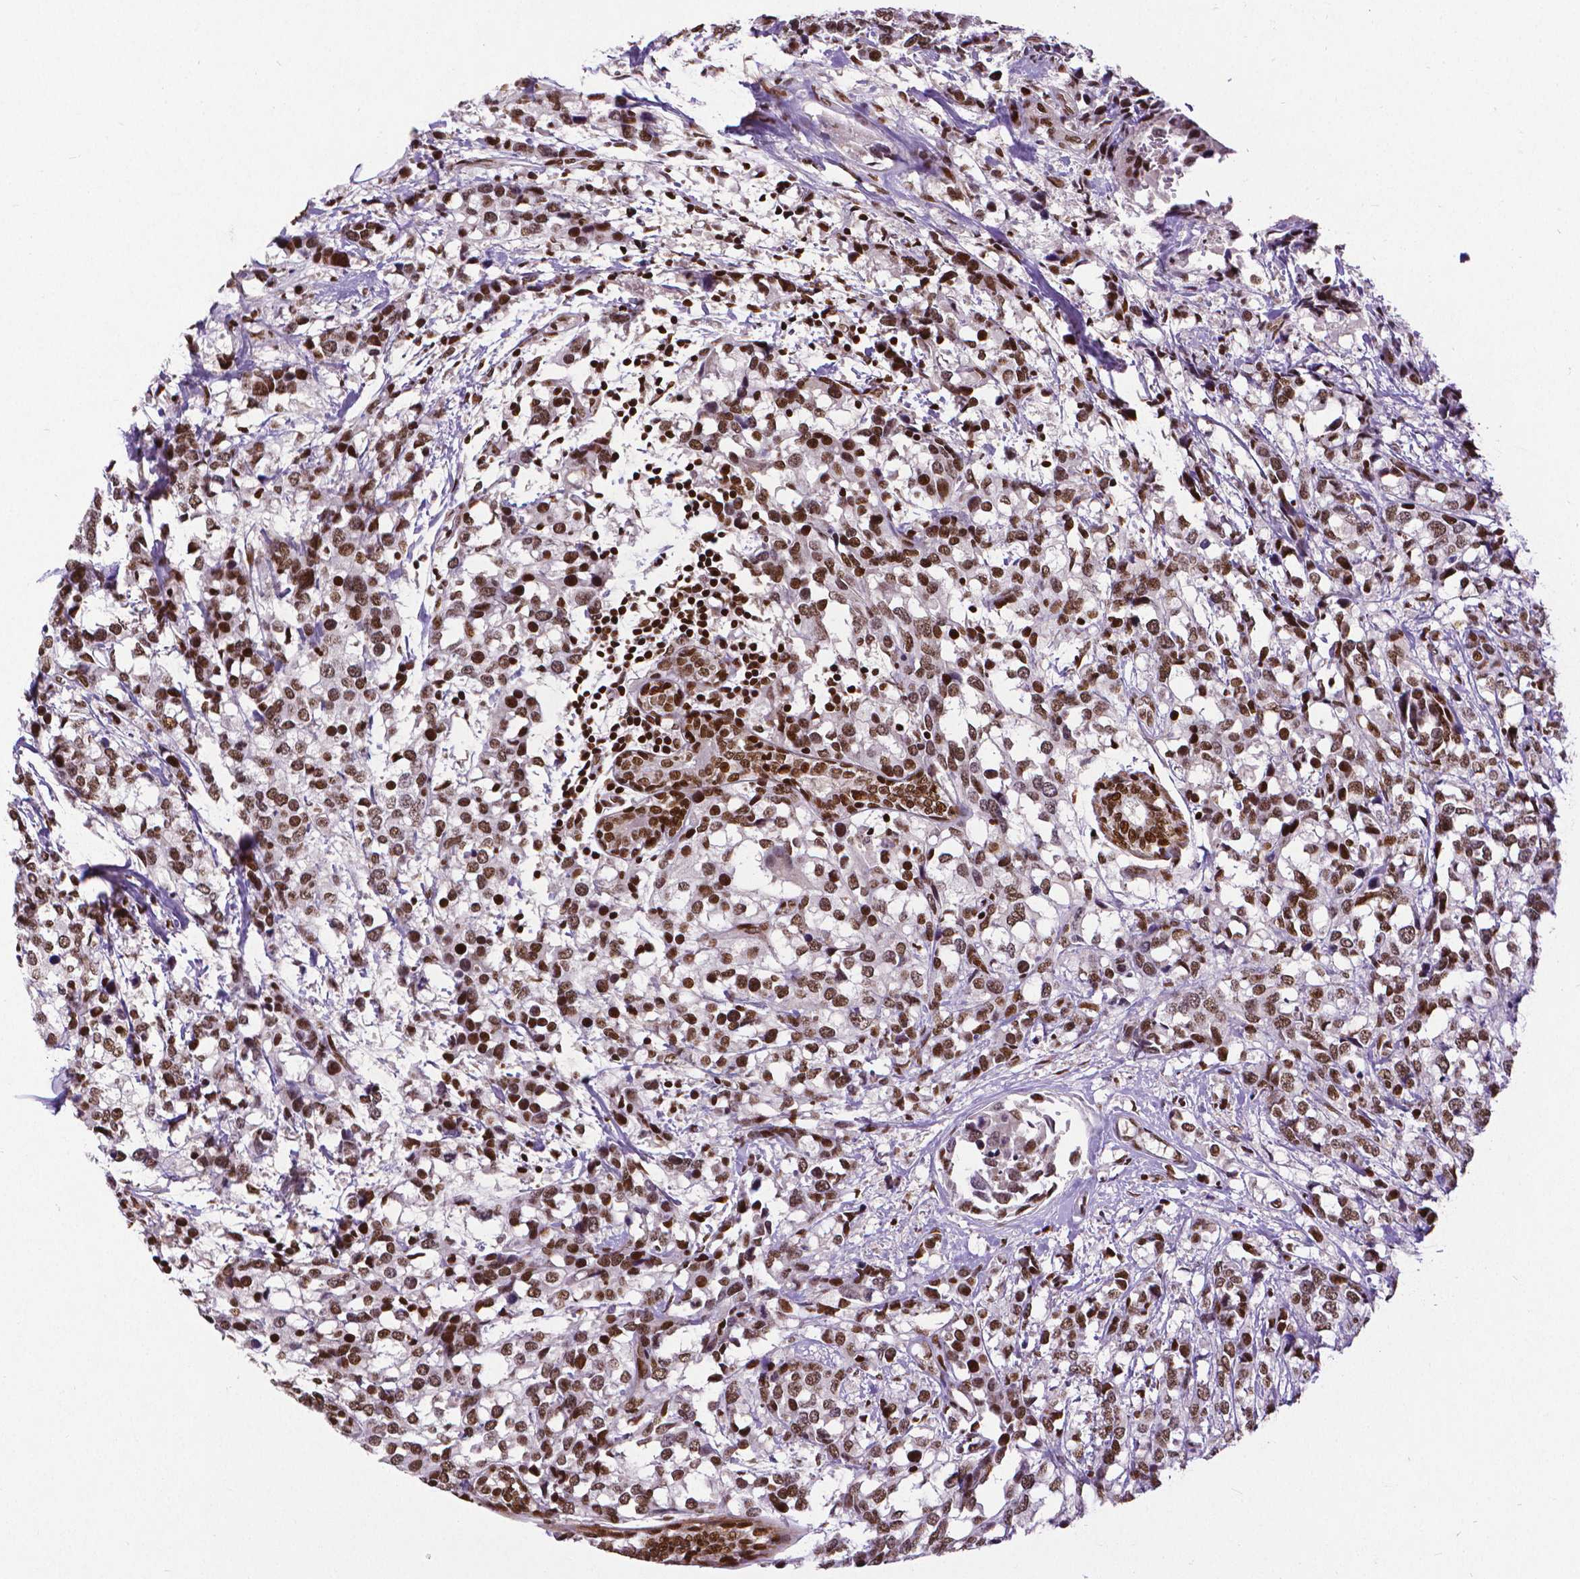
{"staining": {"intensity": "moderate", "quantity": ">75%", "location": "nuclear"}, "tissue": "breast cancer", "cell_type": "Tumor cells", "image_type": "cancer", "snomed": [{"axis": "morphology", "description": "Lobular carcinoma"}, {"axis": "topography", "description": "Breast"}], "caption": "Tumor cells show medium levels of moderate nuclear positivity in approximately >75% of cells in lobular carcinoma (breast).", "gene": "CTCF", "patient": {"sex": "female", "age": 59}}